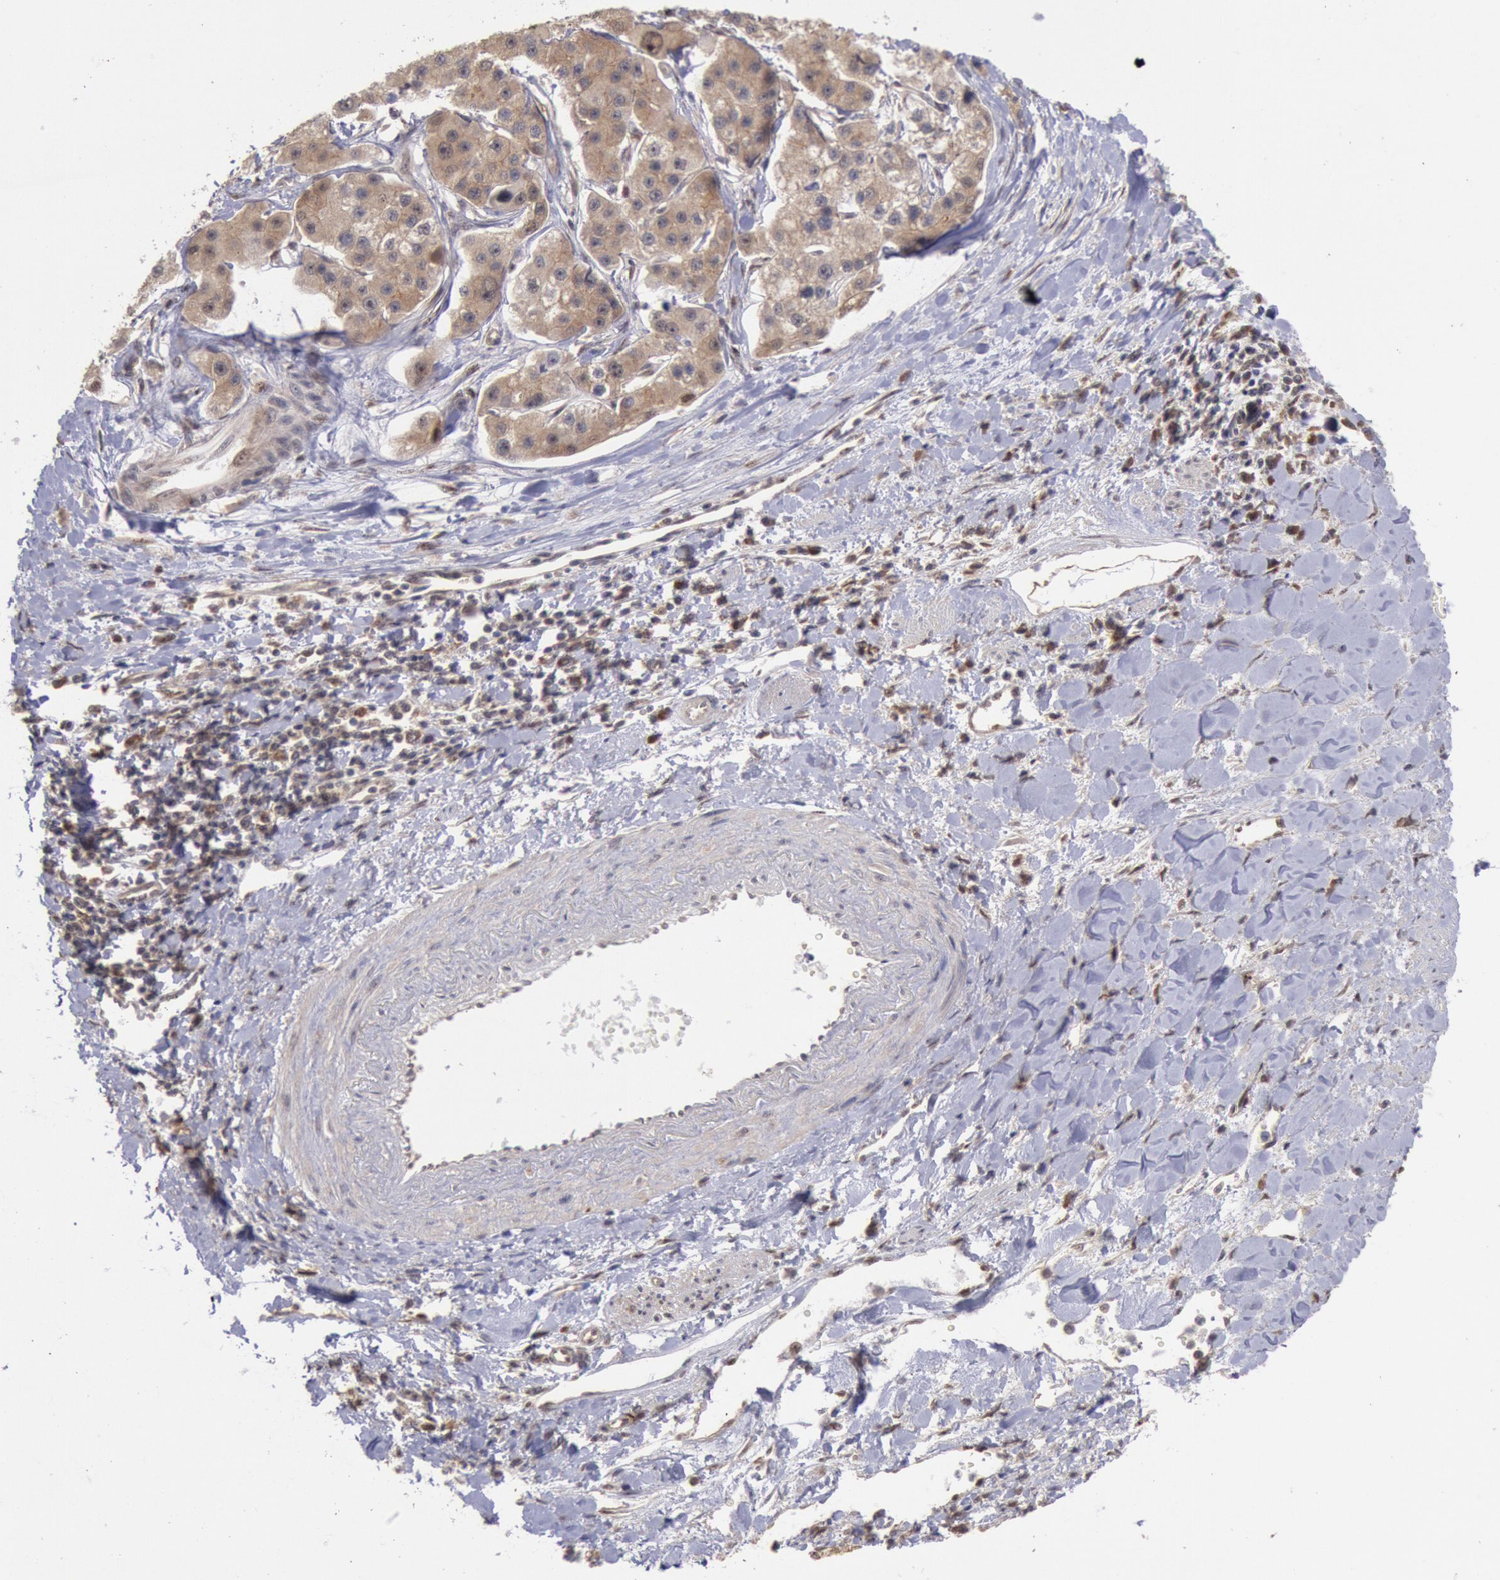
{"staining": {"intensity": "weak", "quantity": ">75%", "location": "cytoplasmic/membranous"}, "tissue": "liver cancer", "cell_type": "Tumor cells", "image_type": "cancer", "snomed": [{"axis": "morphology", "description": "Carcinoma, Hepatocellular, NOS"}, {"axis": "topography", "description": "Liver"}], "caption": "Human liver cancer stained with a protein marker displays weak staining in tumor cells.", "gene": "STX17", "patient": {"sex": "female", "age": 85}}